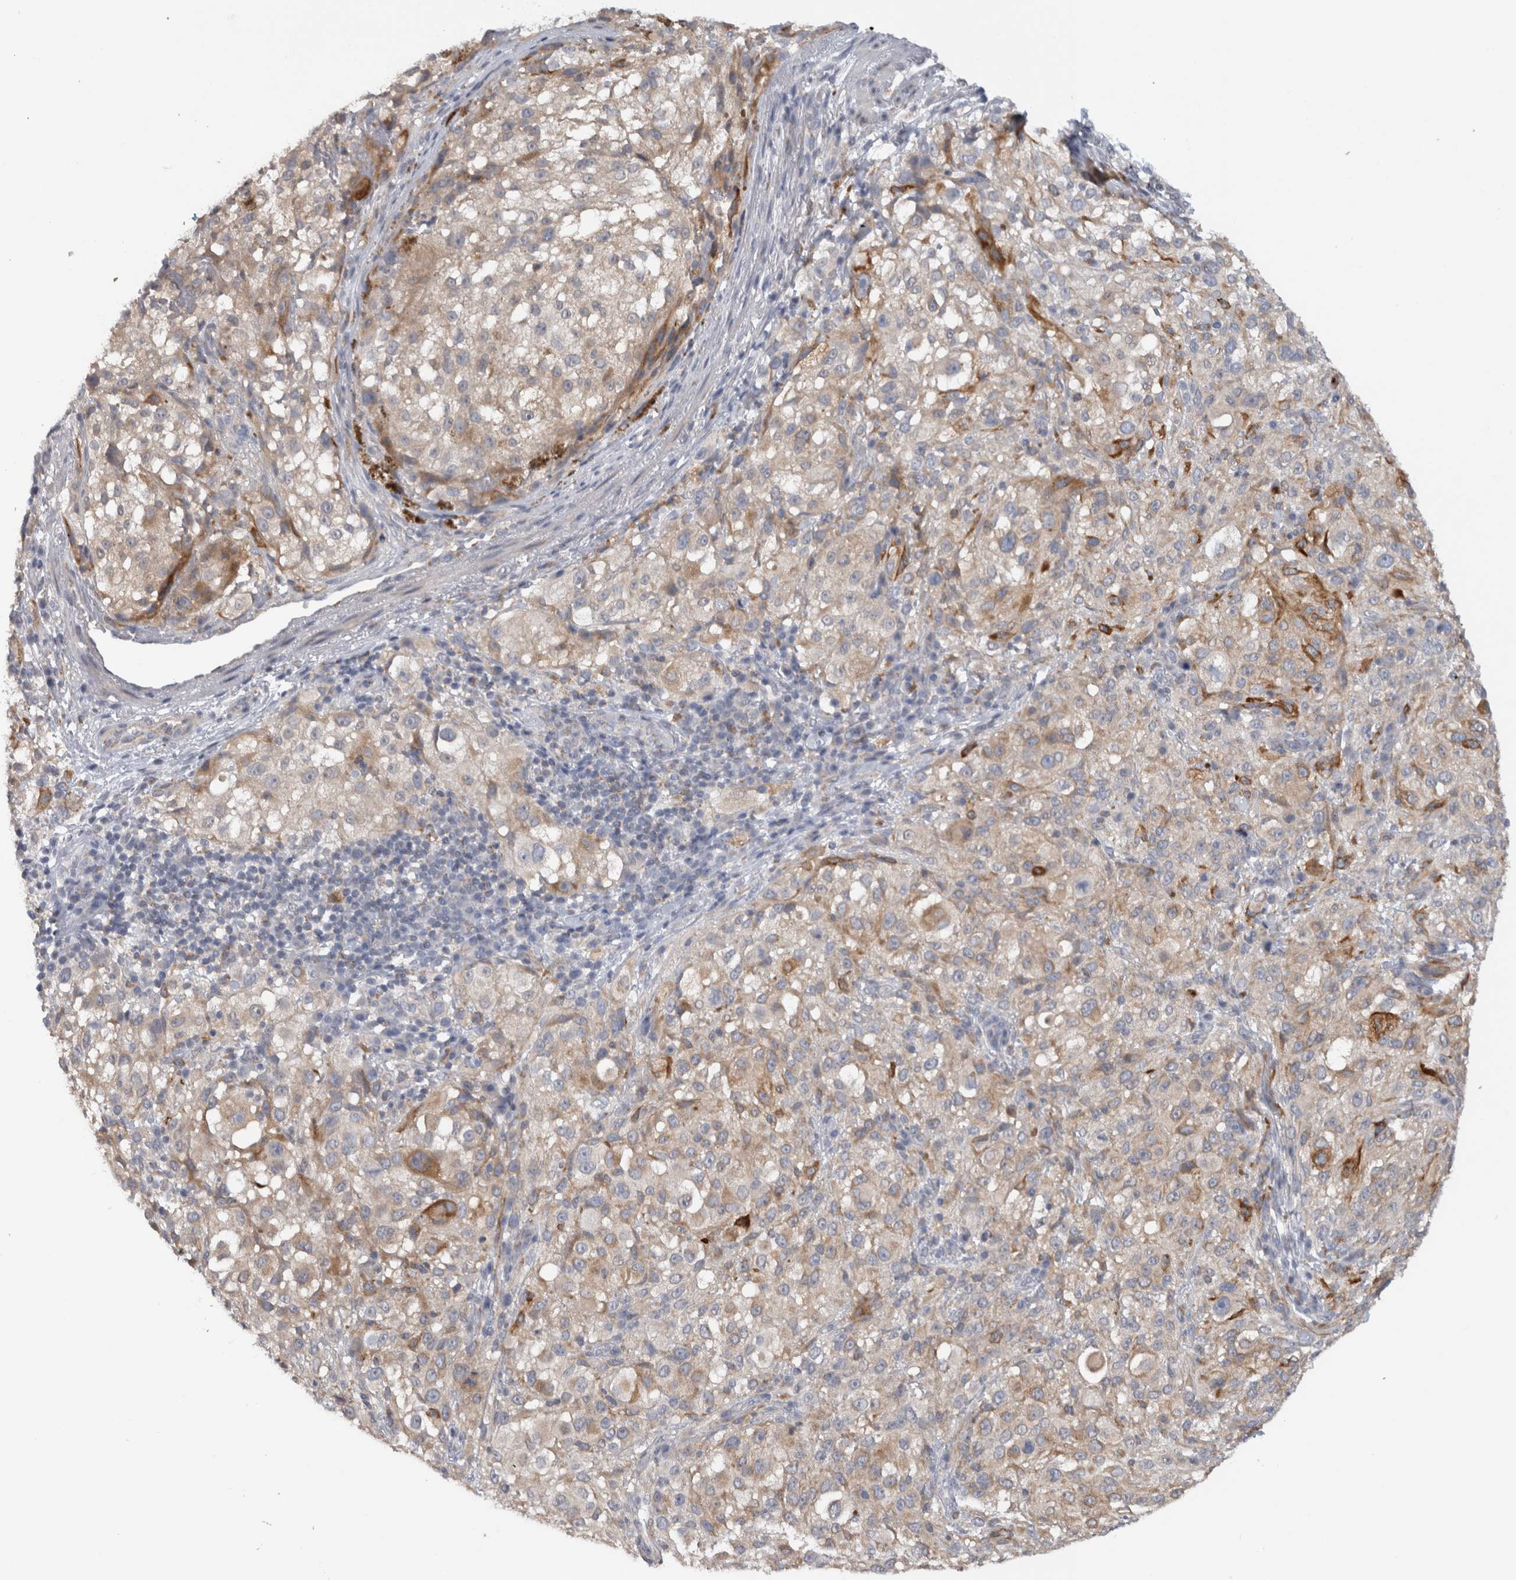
{"staining": {"intensity": "weak", "quantity": ">75%", "location": "cytoplasmic/membranous"}, "tissue": "melanoma", "cell_type": "Tumor cells", "image_type": "cancer", "snomed": [{"axis": "morphology", "description": "Necrosis, NOS"}, {"axis": "morphology", "description": "Malignant melanoma, NOS"}, {"axis": "topography", "description": "Skin"}], "caption": "There is low levels of weak cytoplasmic/membranous expression in tumor cells of melanoma, as demonstrated by immunohistochemical staining (brown color).", "gene": "RAB18", "patient": {"sex": "female", "age": 87}}